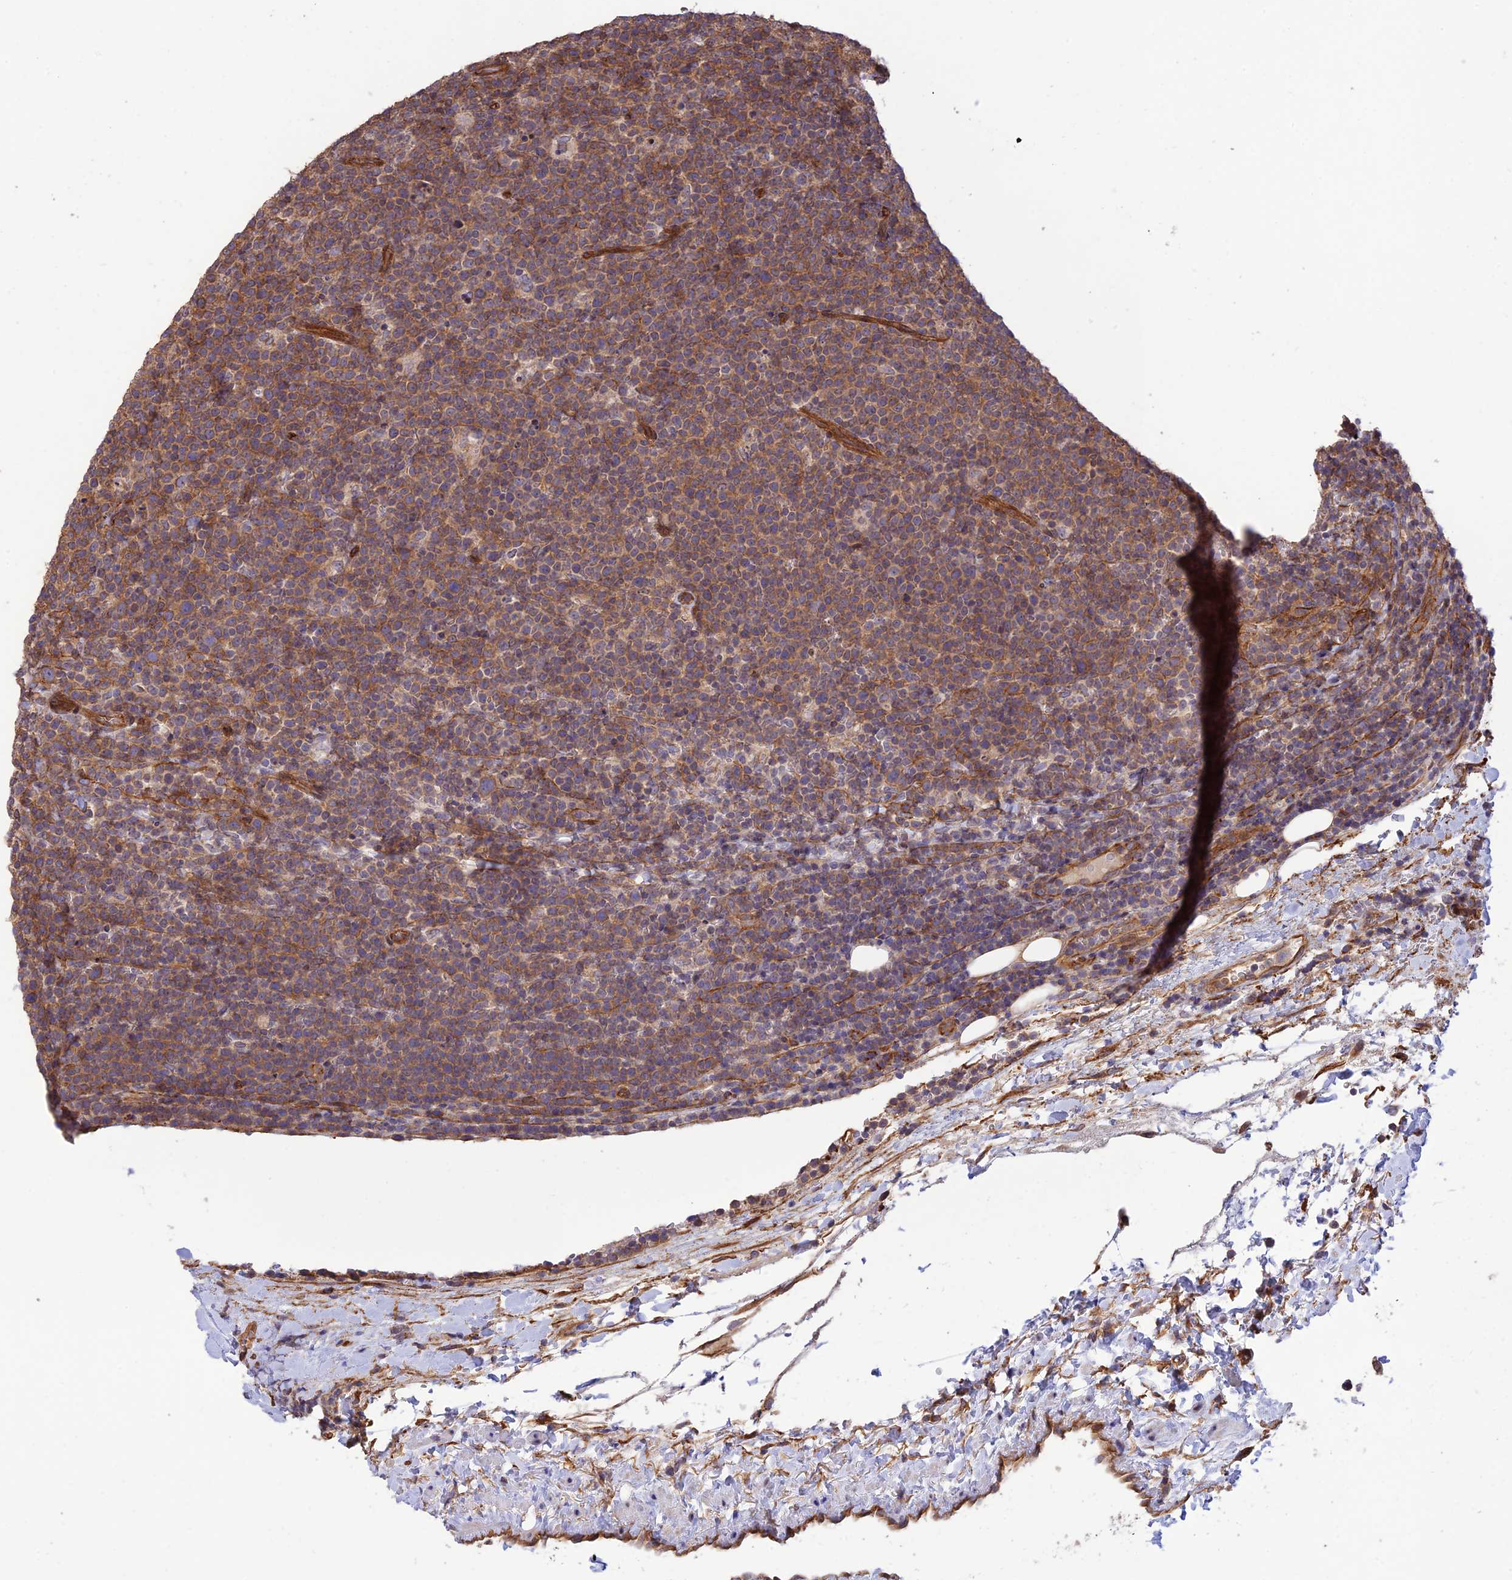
{"staining": {"intensity": "moderate", "quantity": ">75%", "location": "cytoplasmic/membranous"}, "tissue": "lymphoma", "cell_type": "Tumor cells", "image_type": "cancer", "snomed": [{"axis": "morphology", "description": "Malignant lymphoma, non-Hodgkin's type, High grade"}, {"axis": "topography", "description": "Lymph node"}], "caption": "A photomicrograph showing moderate cytoplasmic/membranous positivity in about >75% of tumor cells in high-grade malignant lymphoma, non-Hodgkin's type, as visualized by brown immunohistochemical staining.", "gene": "HOMER2", "patient": {"sex": "male", "age": 61}}